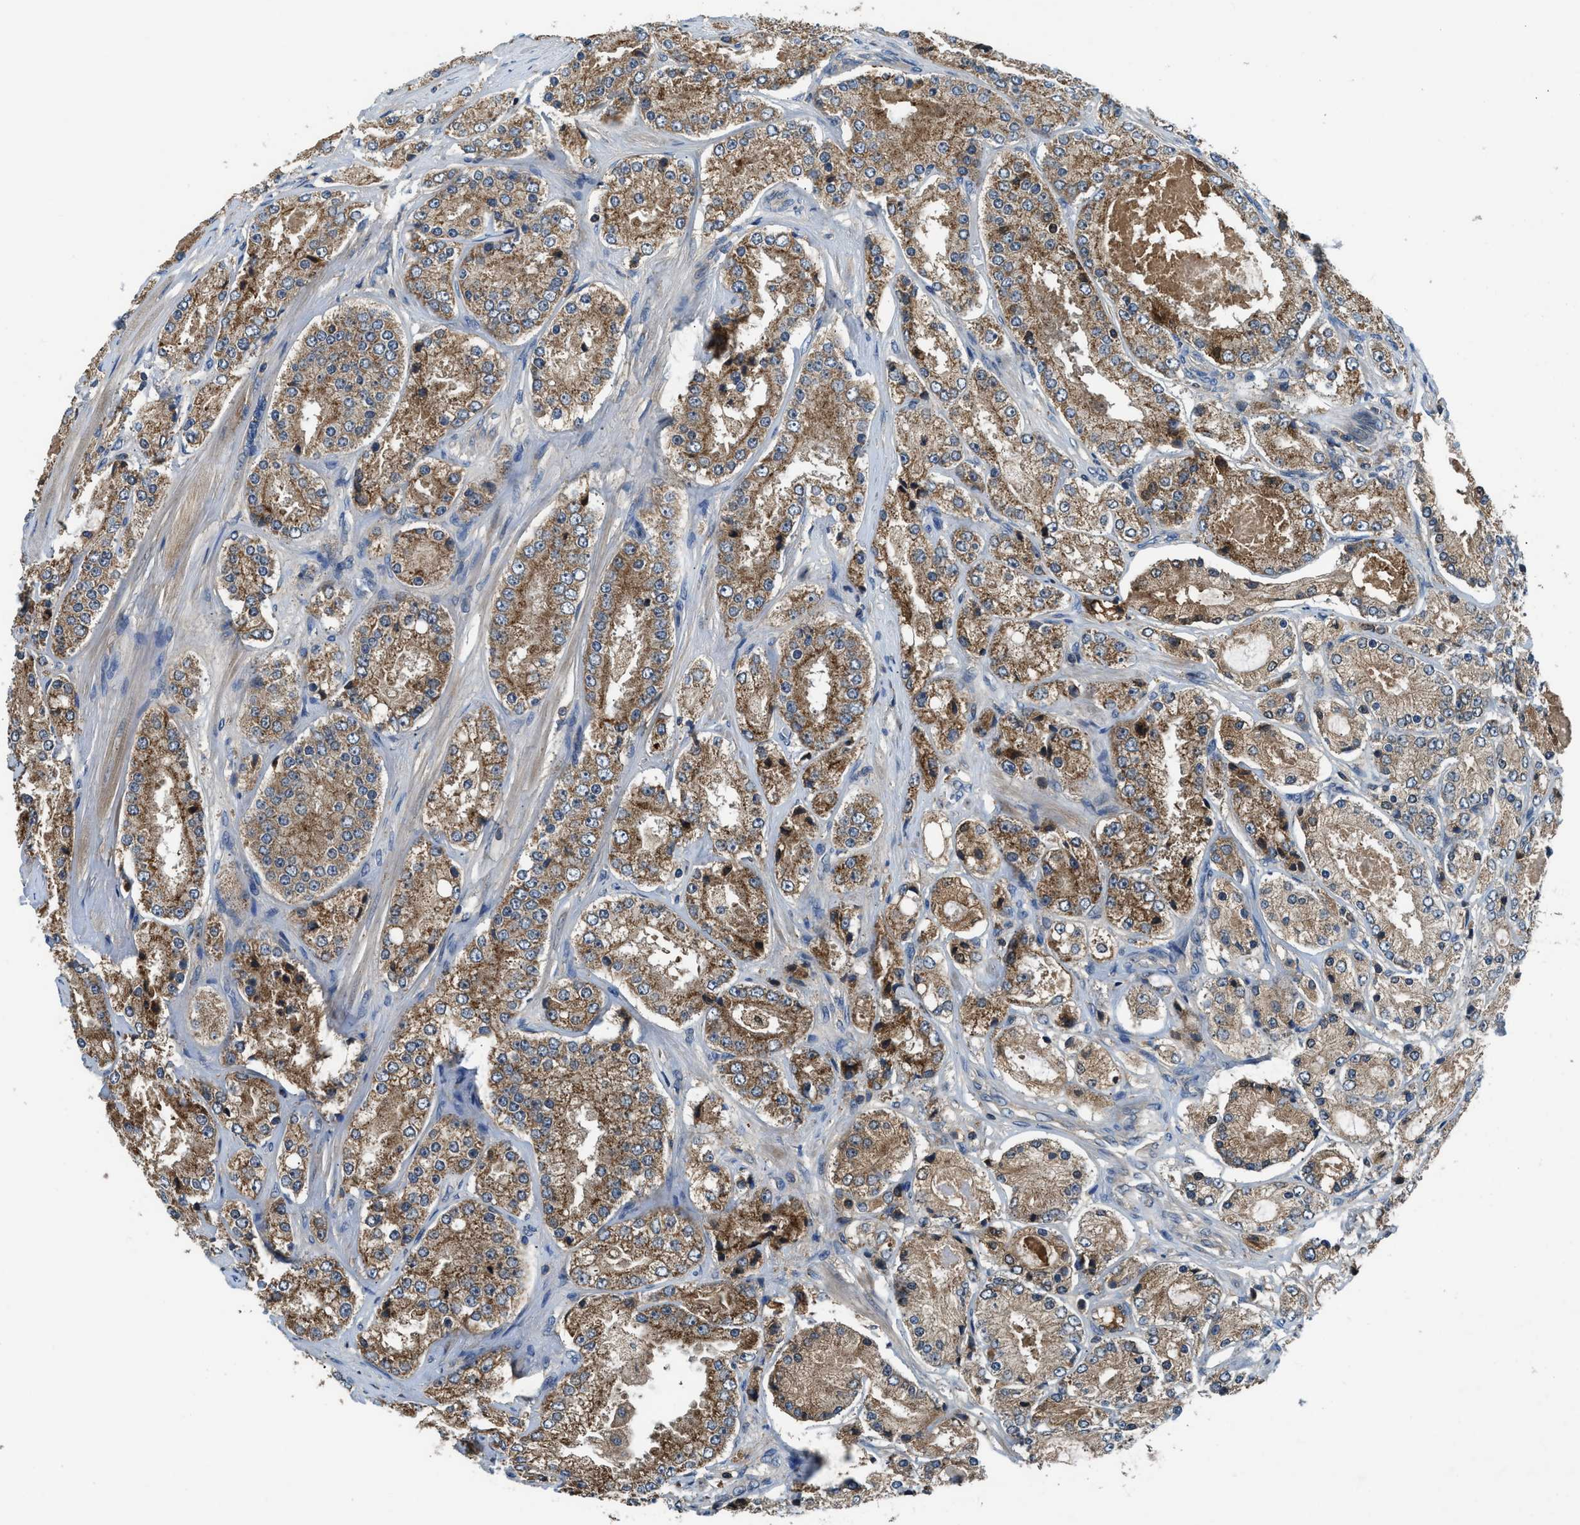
{"staining": {"intensity": "moderate", "quantity": ">75%", "location": "cytoplasmic/membranous"}, "tissue": "prostate cancer", "cell_type": "Tumor cells", "image_type": "cancer", "snomed": [{"axis": "morphology", "description": "Adenocarcinoma, High grade"}, {"axis": "topography", "description": "Prostate"}], "caption": "Prostate cancer (high-grade adenocarcinoma) stained for a protein shows moderate cytoplasmic/membranous positivity in tumor cells.", "gene": "PAFAH2", "patient": {"sex": "male", "age": 63}}